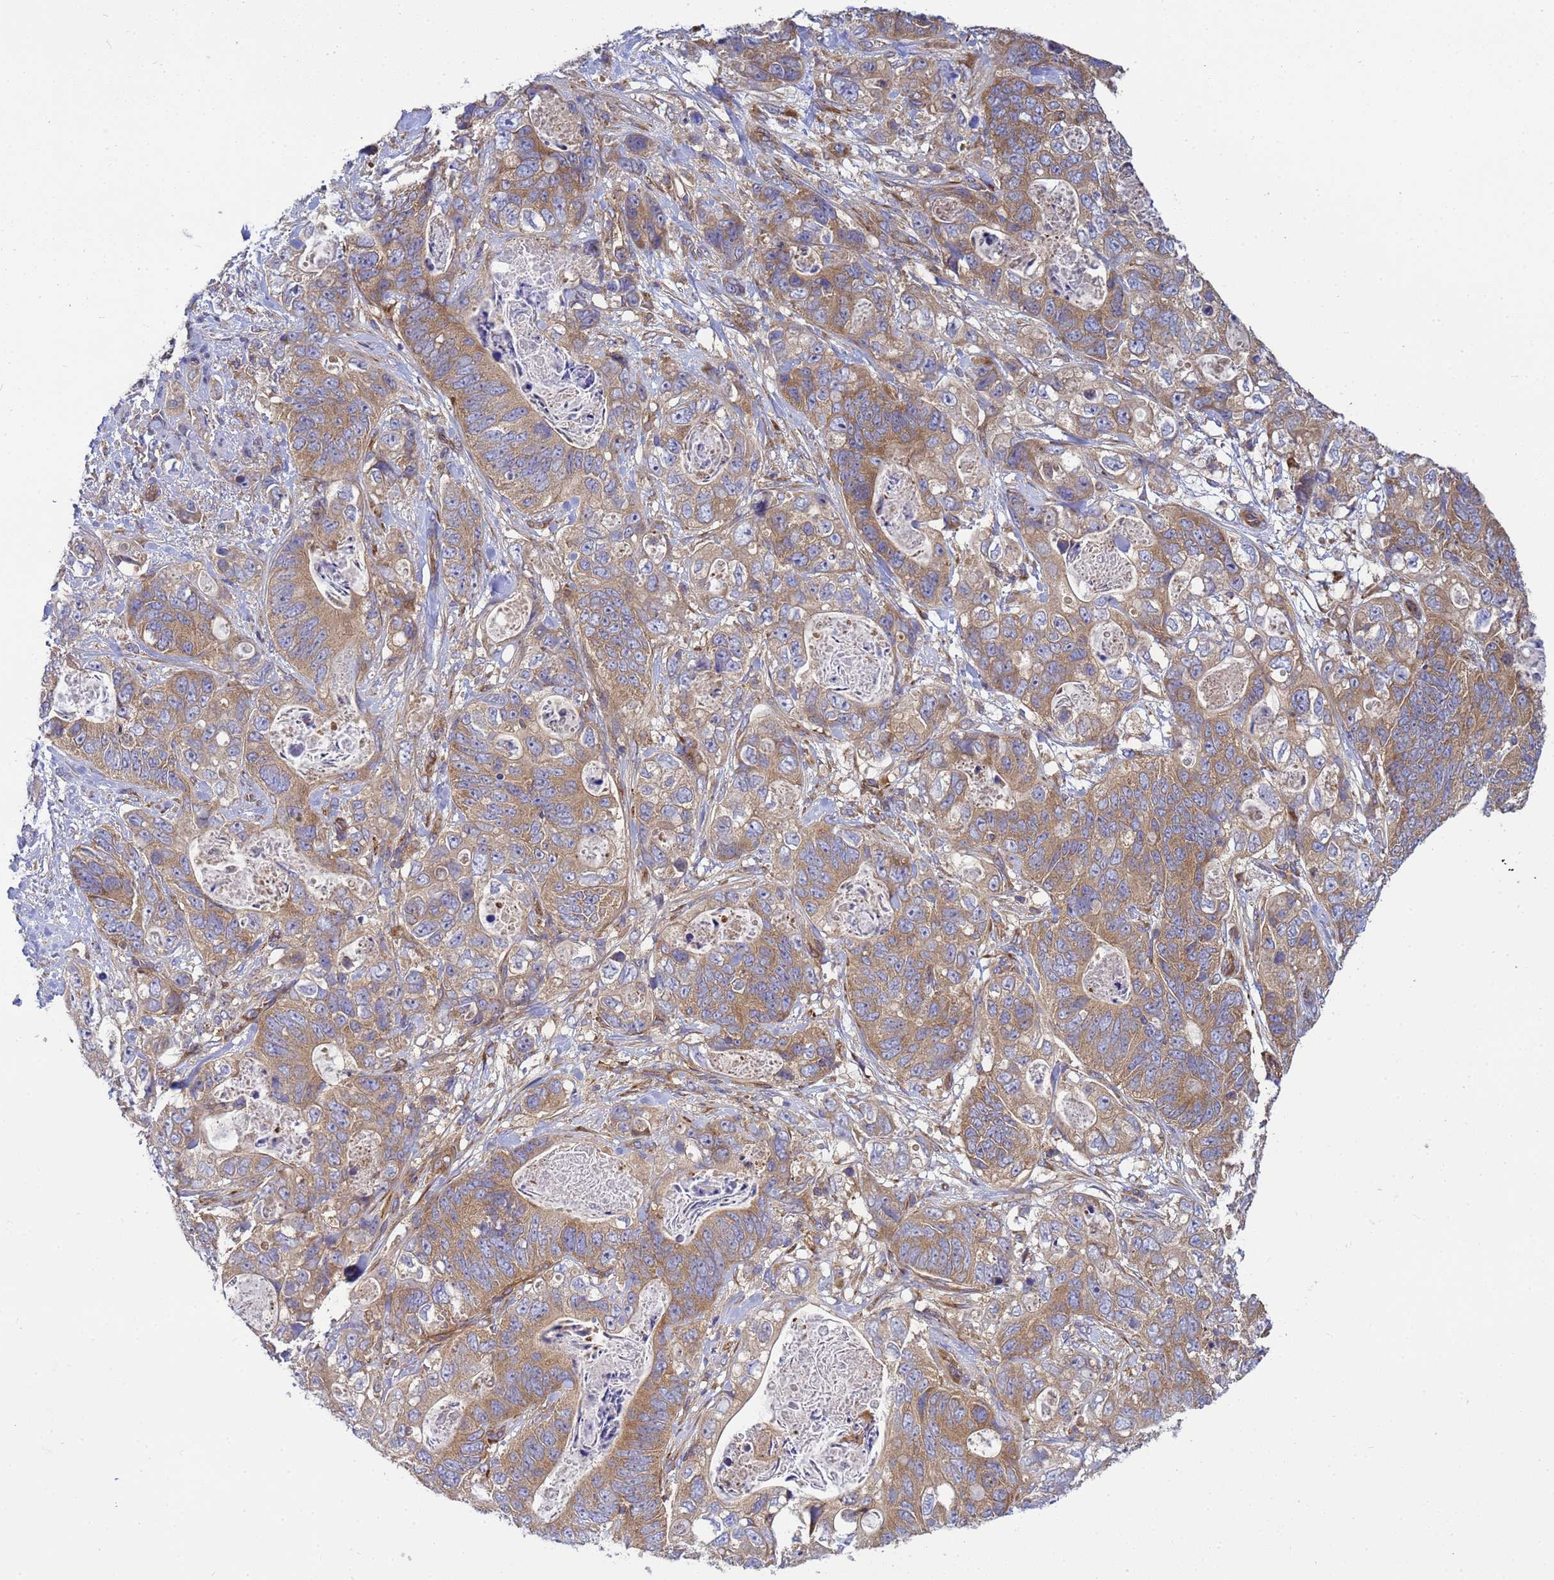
{"staining": {"intensity": "moderate", "quantity": ">75%", "location": "cytoplasmic/membranous"}, "tissue": "stomach cancer", "cell_type": "Tumor cells", "image_type": "cancer", "snomed": [{"axis": "morphology", "description": "Normal tissue, NOS"}, {"axis": "morphology", "description": "Adenocarcinoma, NOS"}, {"axis": "topography", "description": "Stomach"}], "caption": "Stomach adenocarcinoma was stained to show a protein in brown. There is medium levels of moderate cytoplasmic/membranous expression in approximately >75% of tumor cells.", "gene": "BECN1", "patient": {"sex": "female", "age": 89}}